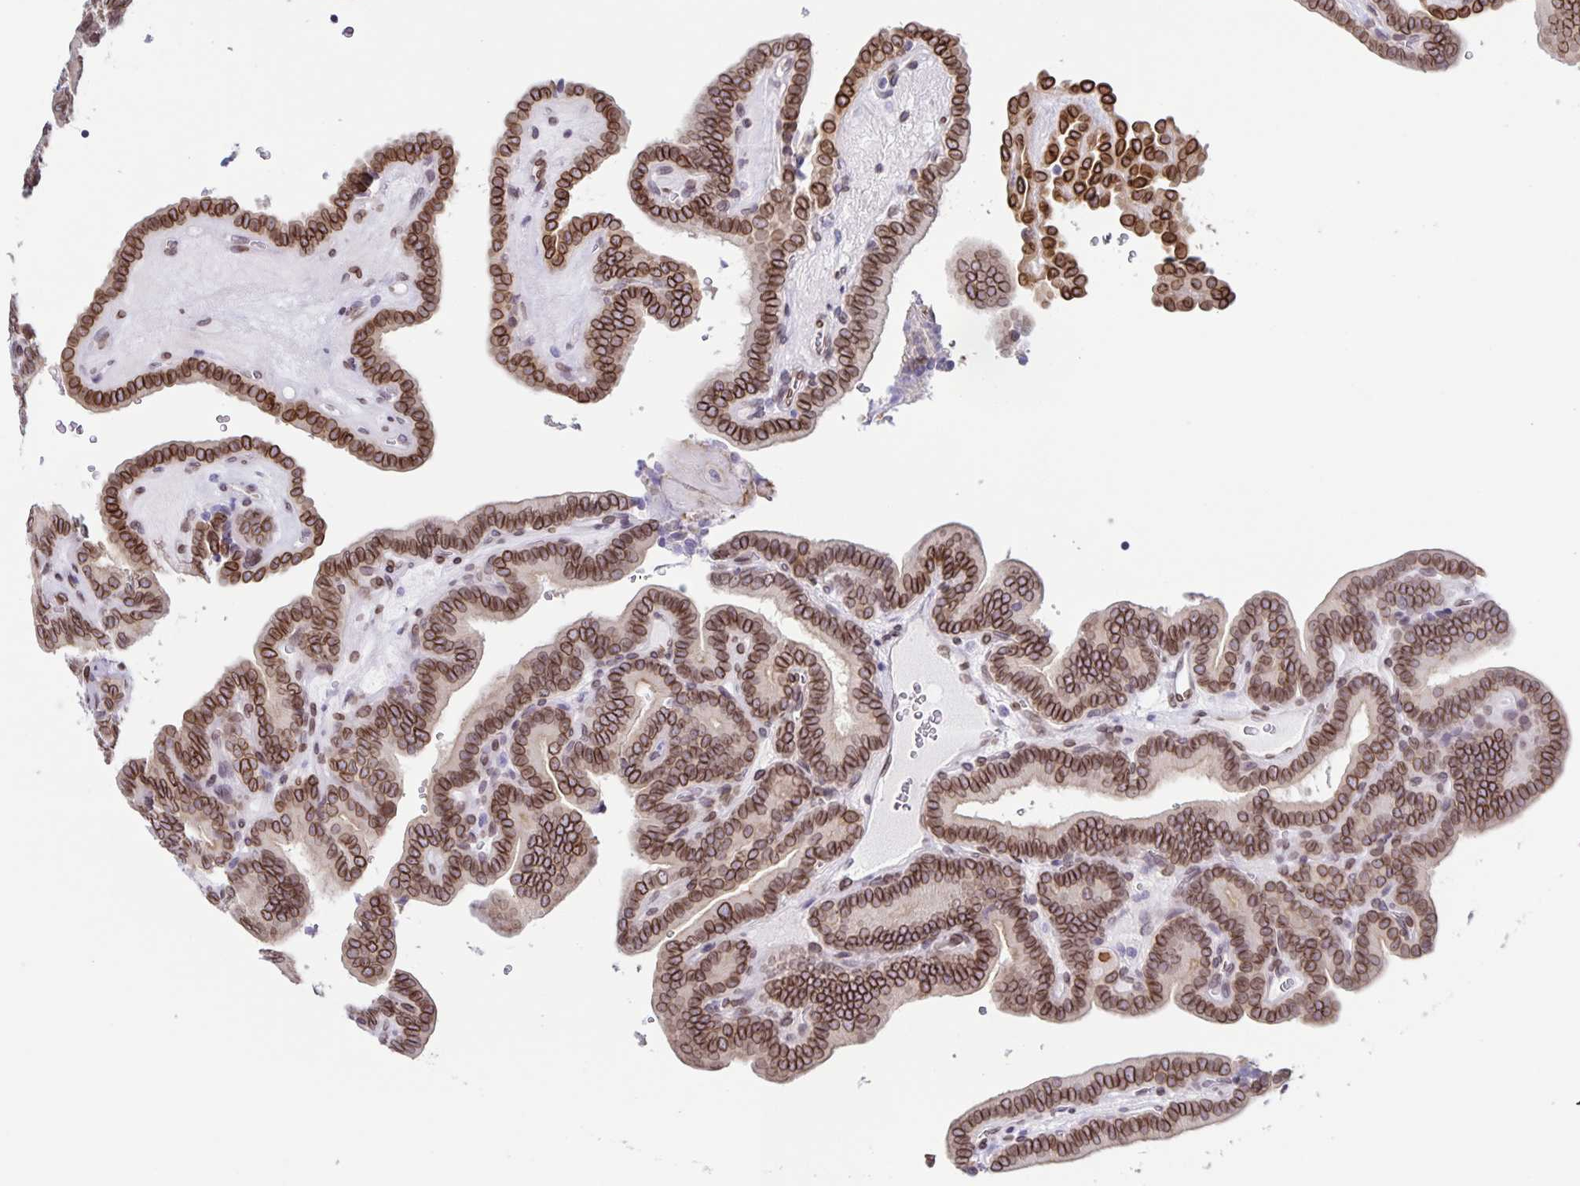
{"staining": {"intensity": "strong", "quantity": ">75%", "location": "cytoplasmic/membranous,nuclear"}, "tissue": "thyroid cancer", "cell_type": "Tumor cells", "image_type": "cancer", "snomed": [{"axis": "morphology", "description": "Papillary adenocarcinoma, NOS"}, {"axis": "topography", "description": "Thyroid gland"}], "caption": "Thyroid papillary adenocarcinoma stained with DAB IHC reveals high levels of strong cytoplasmic/membranous and nuclear positivity in about >75% of tumor cells. Ihc stains the protein in brown and the nuclei are stained blue.", "gene": "SYNE2", "patient": {"sex": "female", "age": 21}}